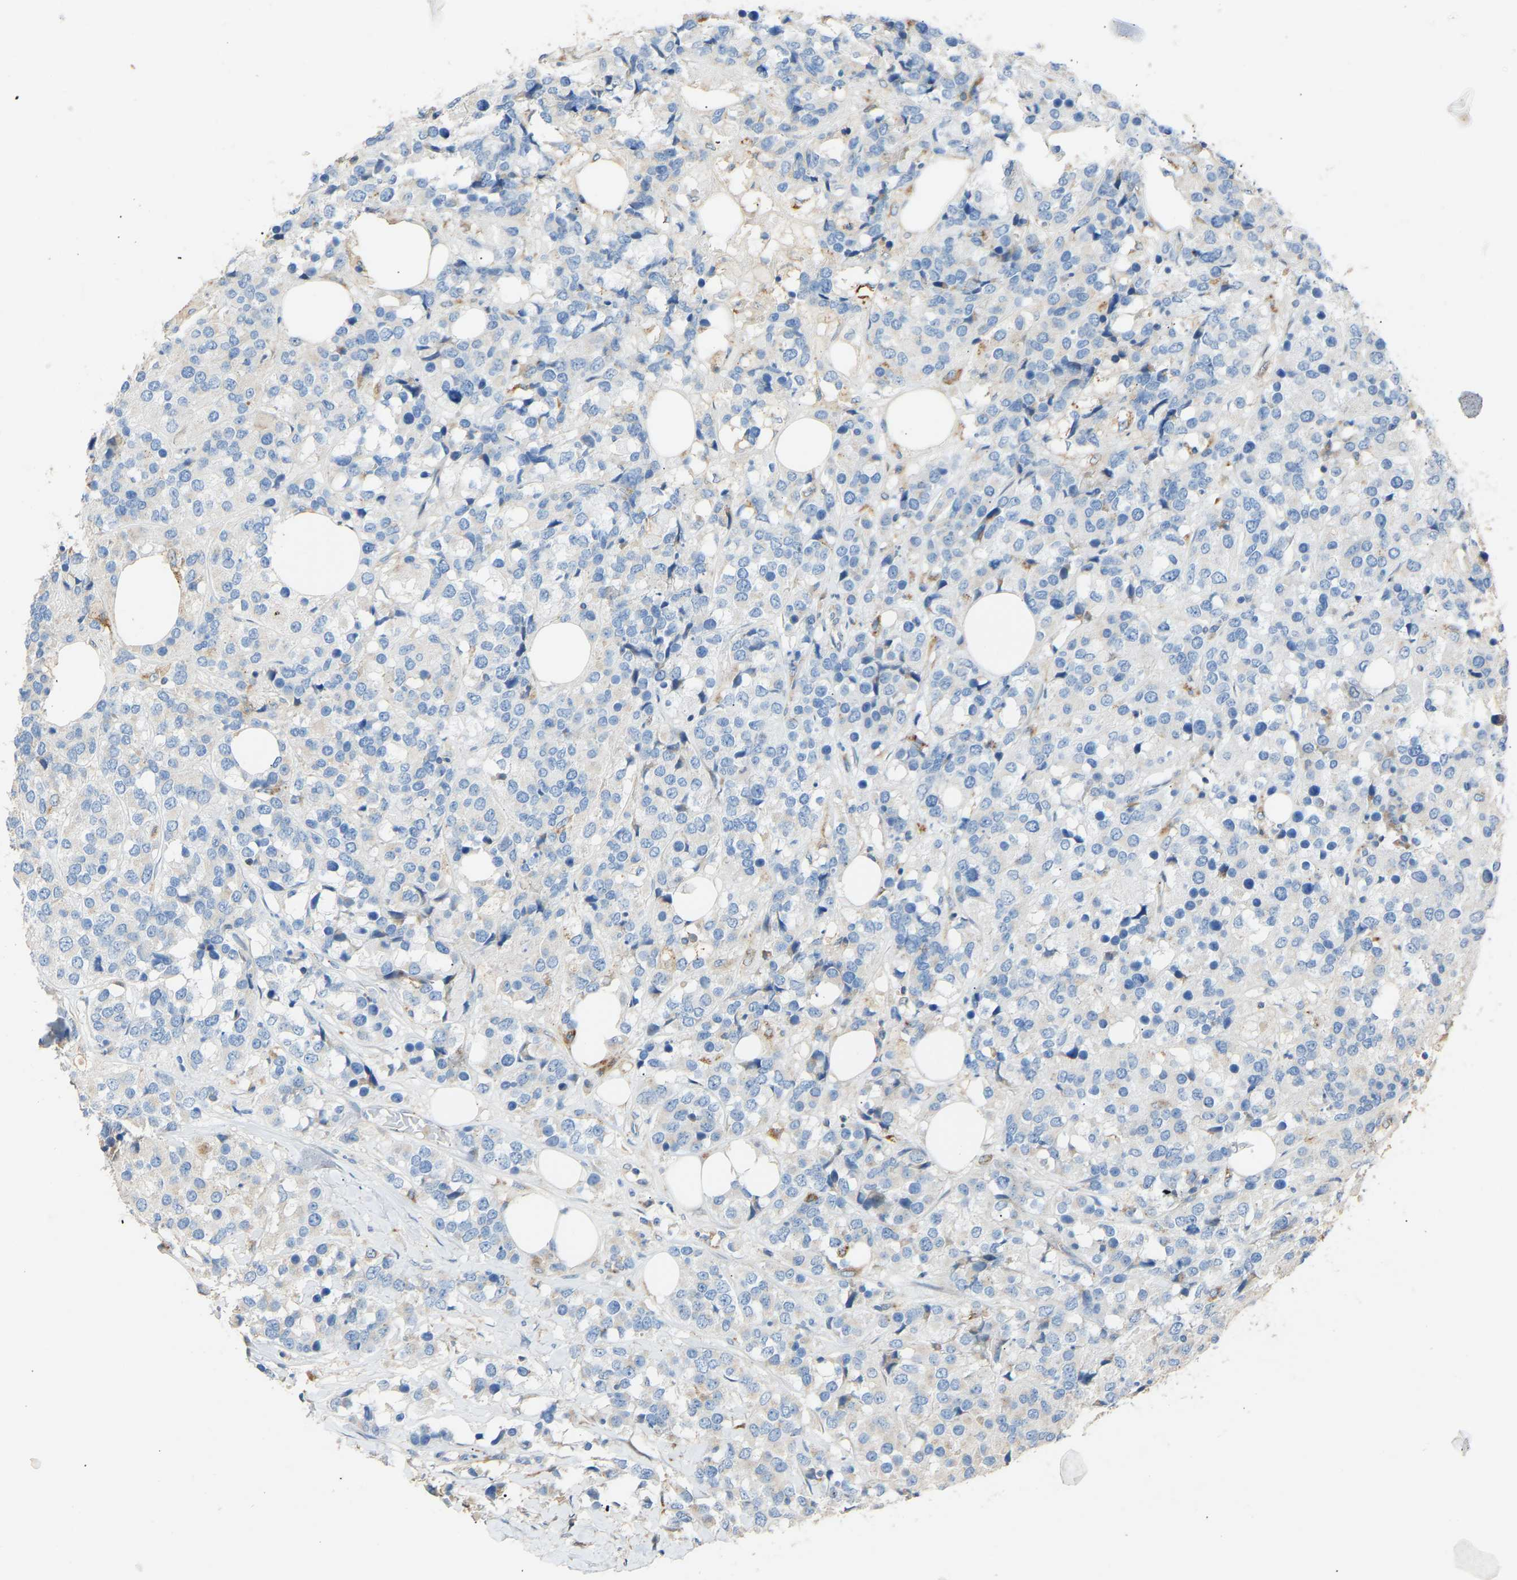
{"staining": {"intensity": "negative", "quantity": "none", "location": "none"}, "tissue": "breast cancer", "cell_type": "Tumor cells", "image_type": "cancer", "snomed": [{"axis": "morphology", "description": "Lobular carcinoma"}, {"axis": "topography", "description": "Breast"}], "caption": "Human lobular carcinoma (breast) stained for a protein using IHC demonstrates no positivity in tumor cells.", "gene": "RGP1", "patient": {"sex": "female", "age": 59}}